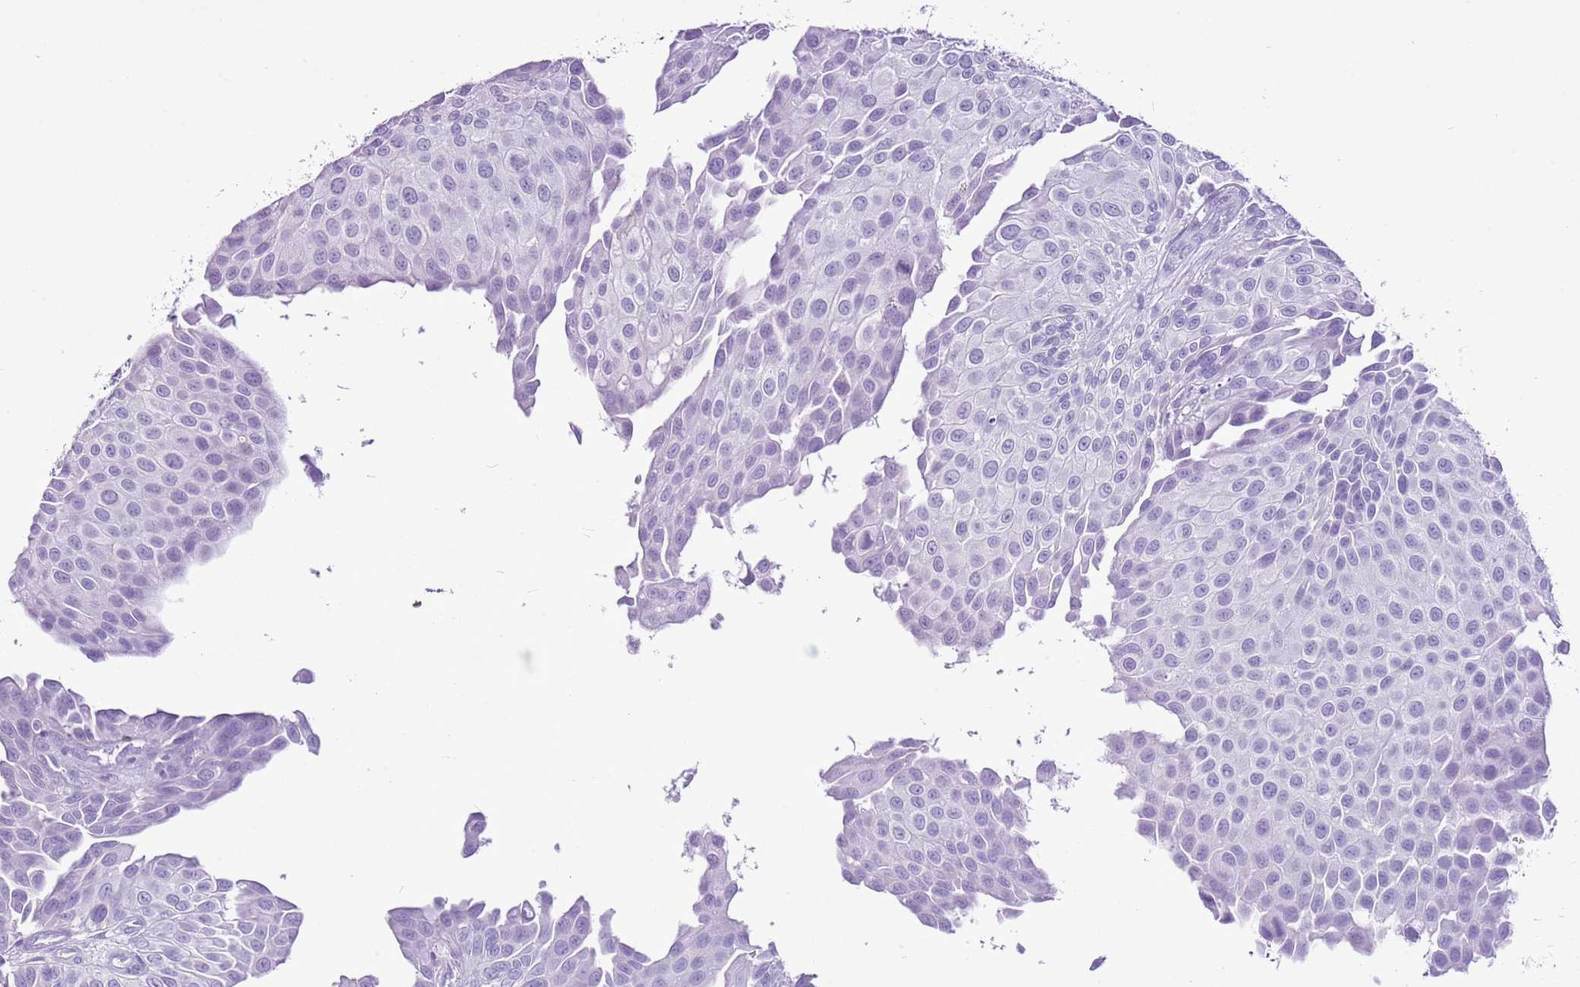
{"staining": {"intensity": "negative", "quantity": "none", "location": "none"}, "tissue": "urothelial cancer", "cell_type": "Tumor cells", "image_type": "cancer", "snomed": [{"axis": "morphology", "description": "Urothelial carcinoma, Low grade"}, {"axis": "topography", "description": "Urinary bladder"}], "caption": "Immunohistochemical staining of human urothelial carcinoma (low-grade) demonstrates no significant staining in tumor cells.", "gene": "CNFN", "patient": {"sex": "male", "age": 88}}